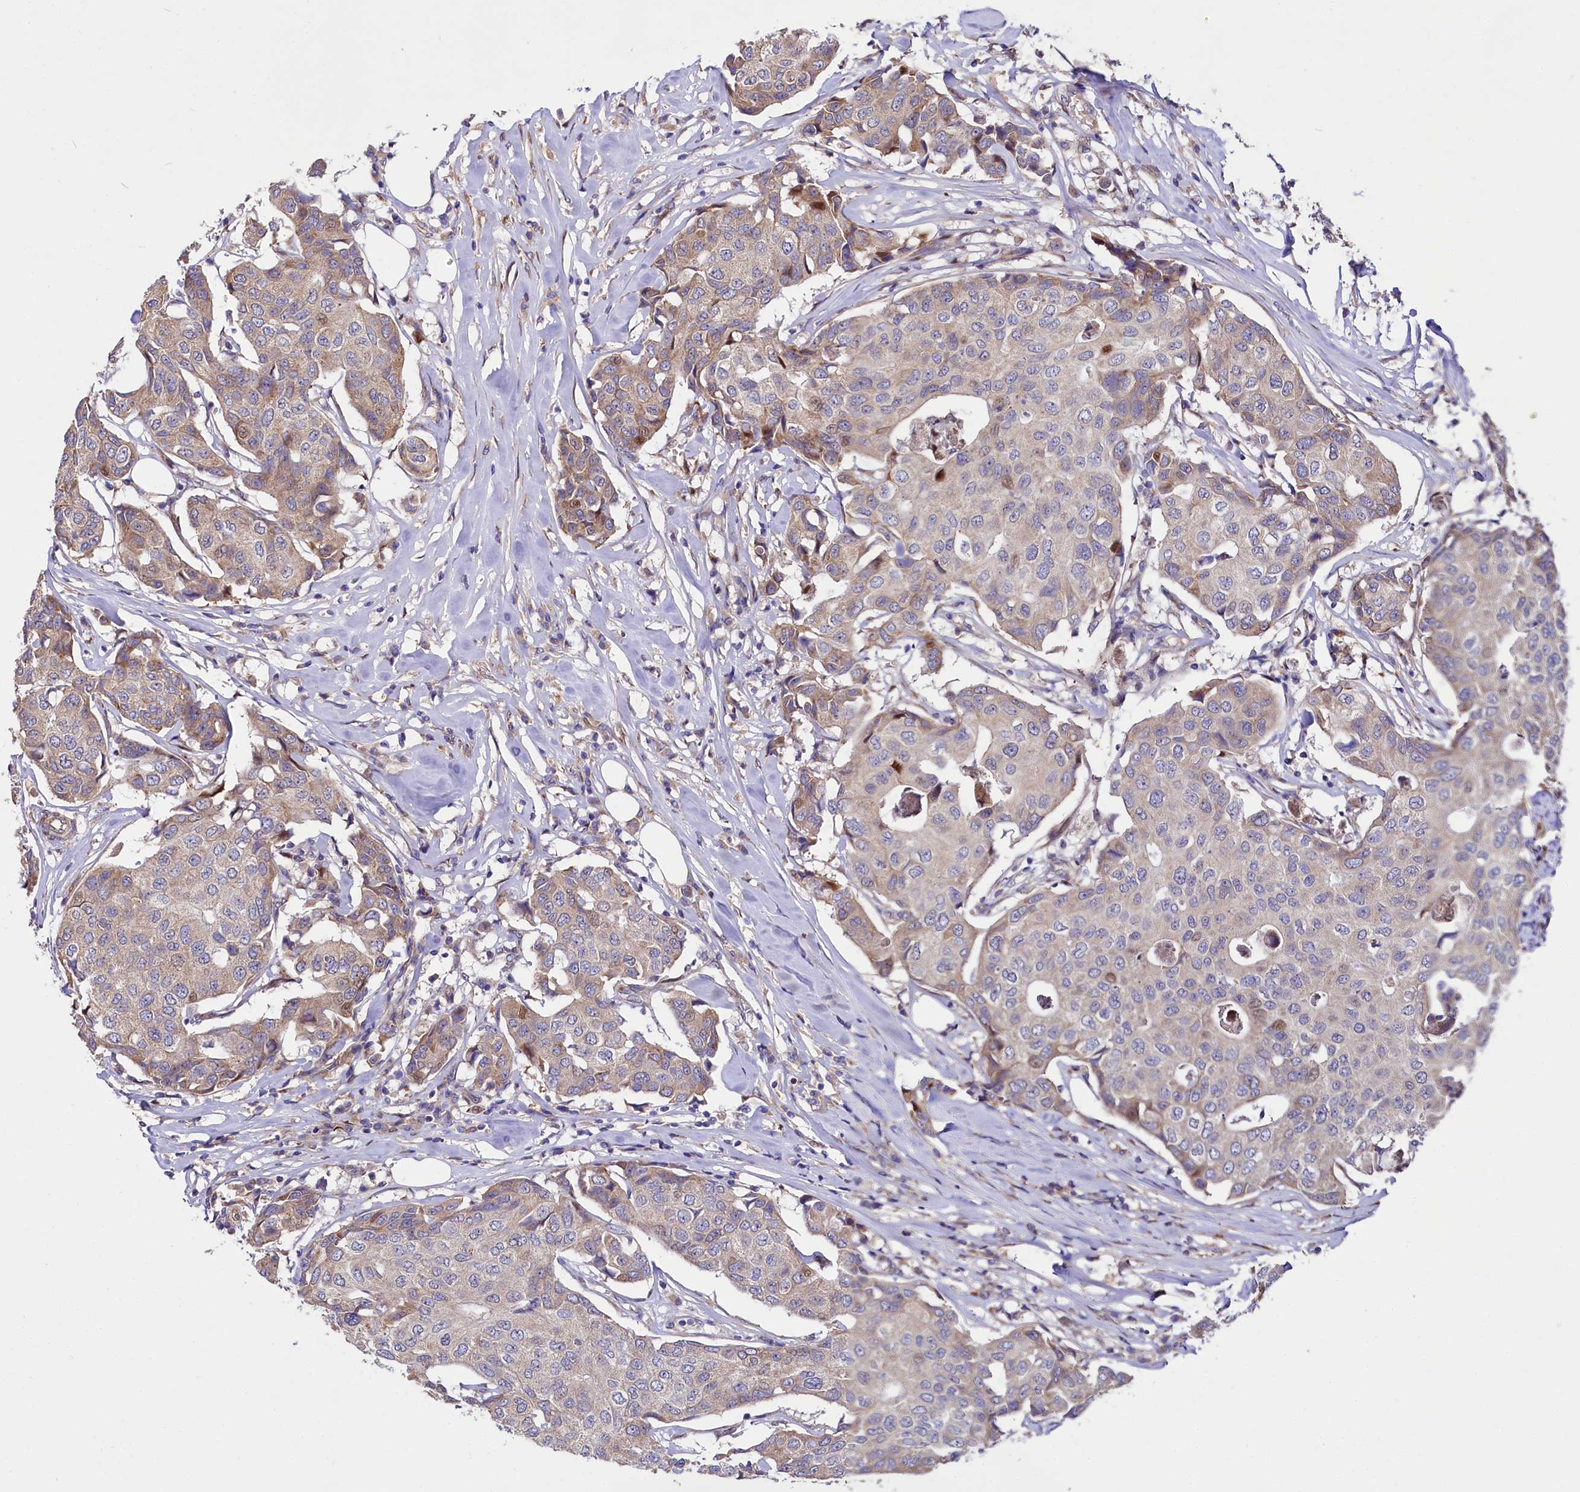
{"staining": {"intensity": "moderate", "quantity": "<25%", "location": "cytoplasmic/membranous,nuclear"}, "tissue": "breast cancer", "cell_type": "Tumor cells", "image_type": "cancer", "snomed": [{"axis": "morphology", "description": "Duct carcinoma"}, {"axis": "topography", "description": "Breast"}], "caption": "Human breast cancer (intraductal carcinoma) stained with a brown dye exhibits moderate cytoplasmic/membranous and nuclear positive positivity in approximately <25% of tumor cells.", "gene": "PDZRN3", "patient": {"sex": "female", "age": 80}}